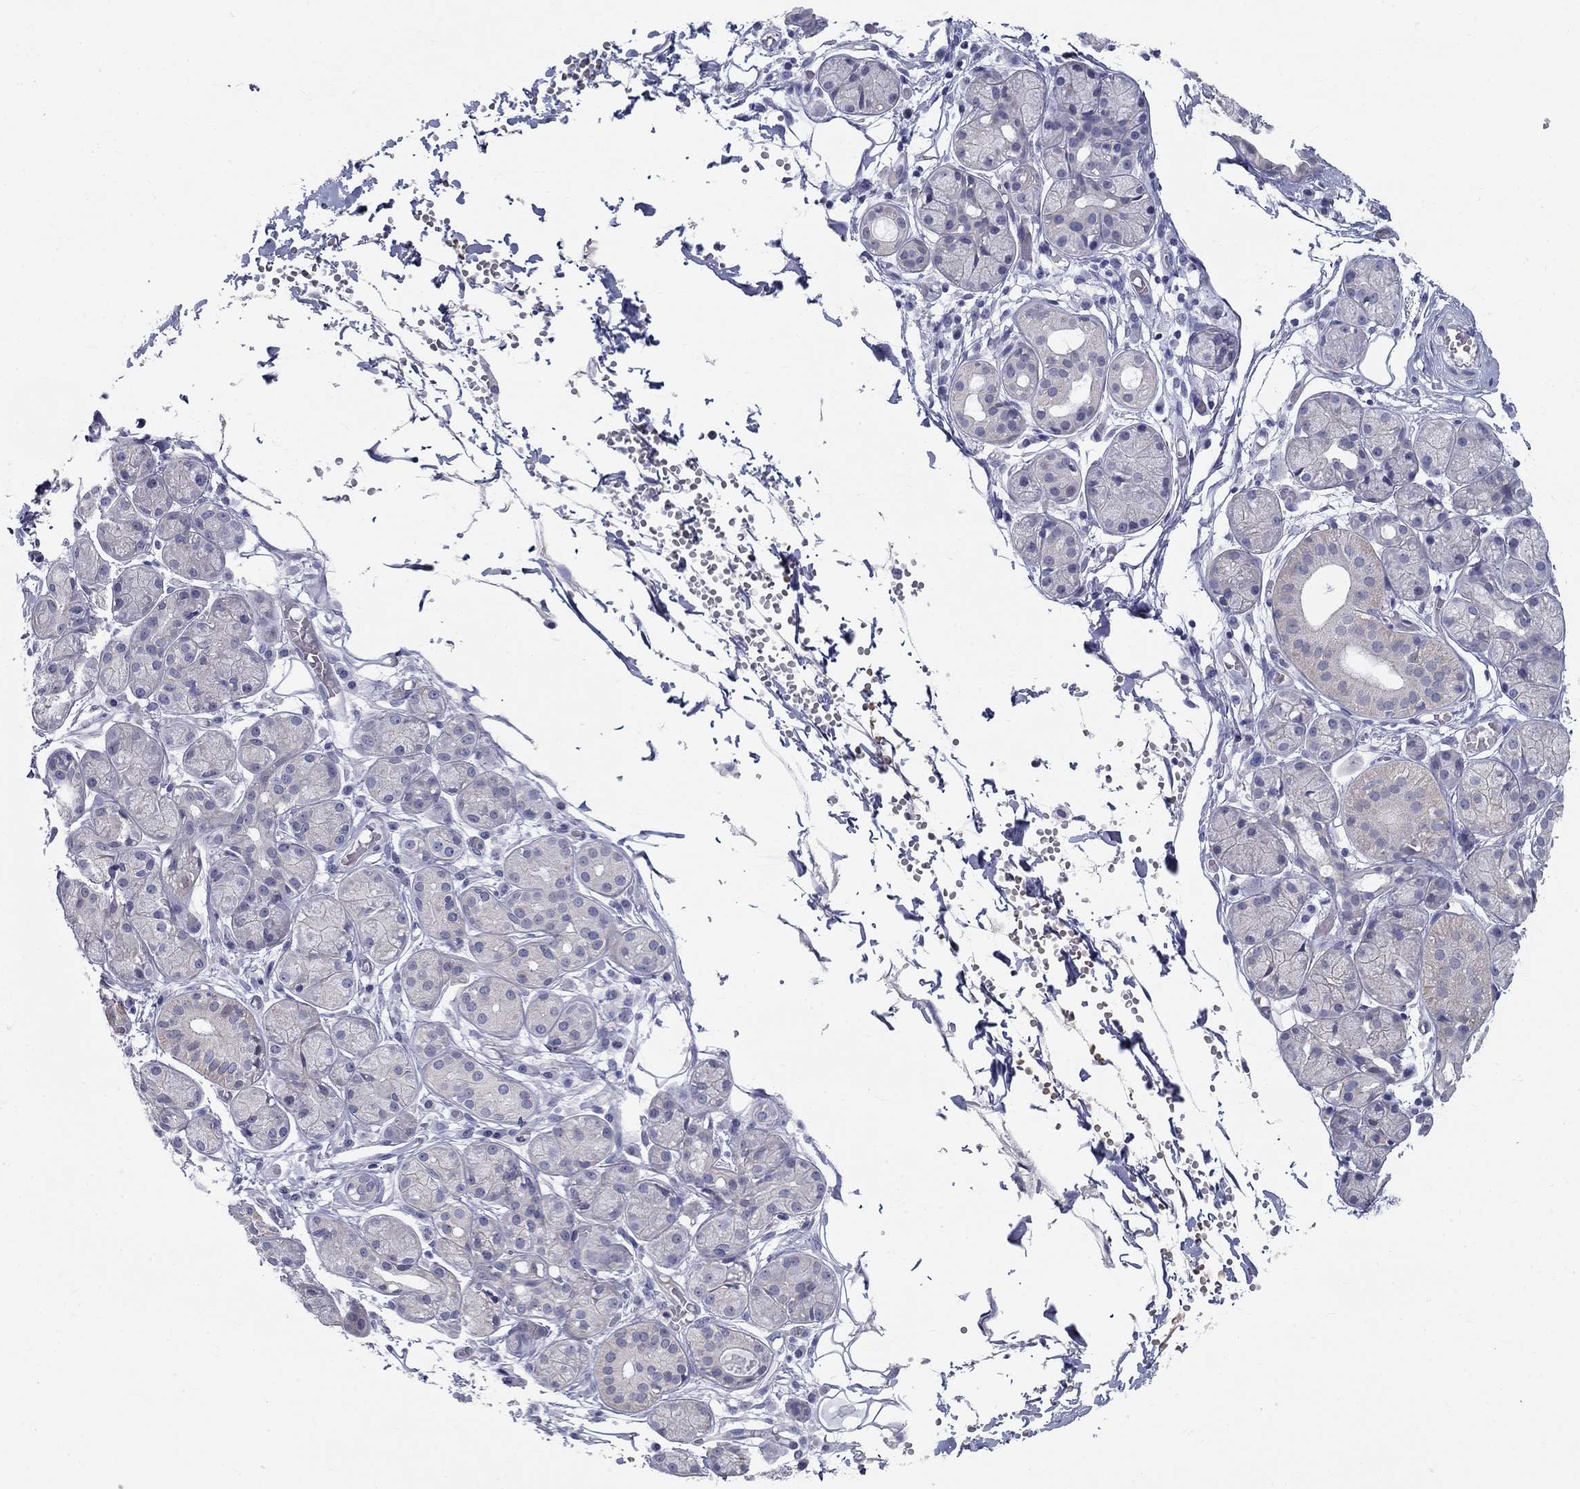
{"staining": {"intensity": "negative", "quantity": "none", "location": "none"}, "tissue": "salivary gland", "cell_type": "Glandular cells", "image_type": "normal", "snomed": [{"axis": "morphology", "description": "Normal tissue, NOS"}, {"axis": "topography", "description": "Salivary gland"}, {"axis": "topography", "description": "Peripheral nerve tissue"}], "caption": "Human salivary gland stained for a protein using IHC exhibits no expression in glandular cells.", "gene": "ENSG00000290147", "patient": {"sex": "male", "age": 71}}